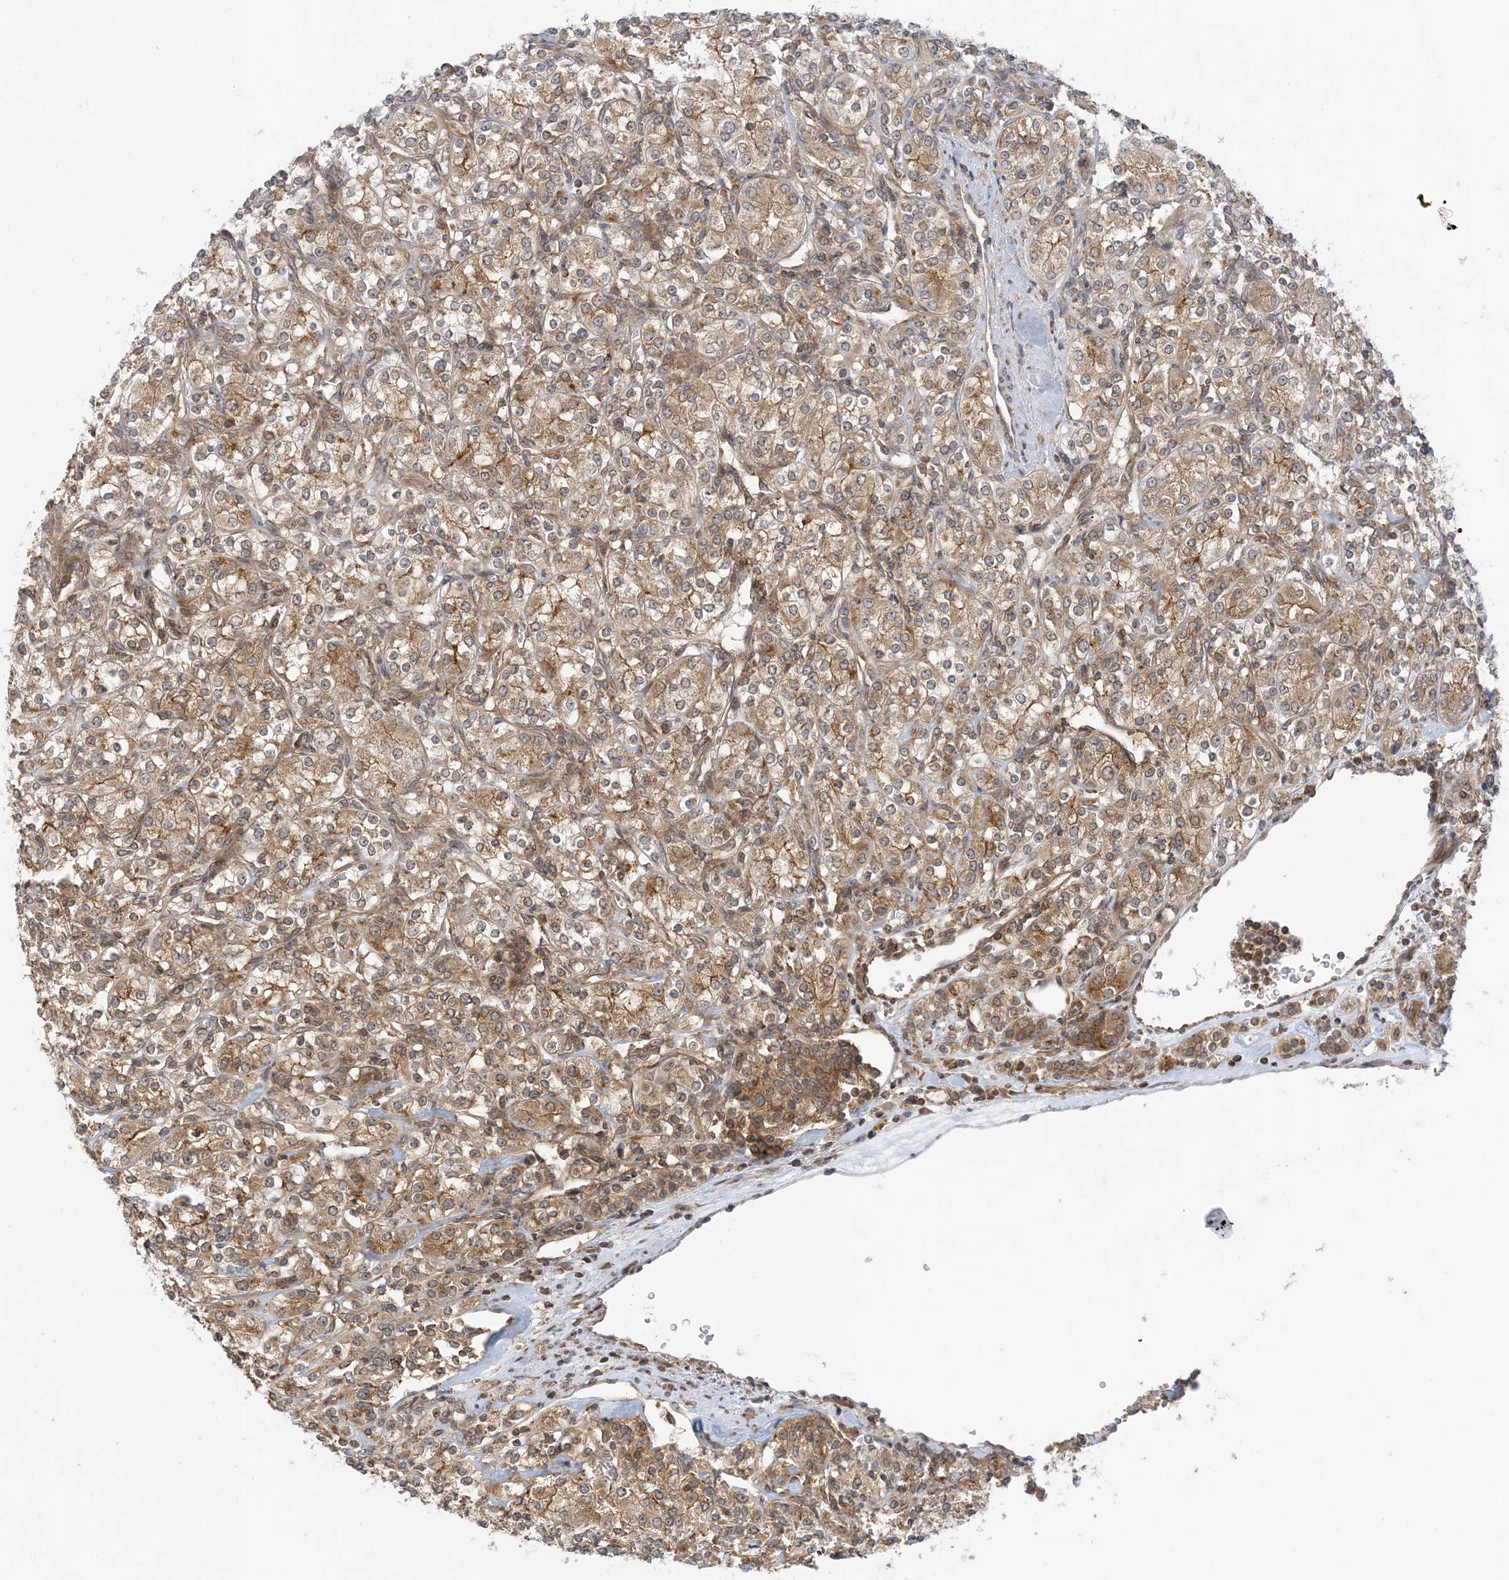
{"staining": {"intensity": "weak", "quantity": ">75%", "location": "cytoplasmic/membranous"}, "tissue": "renal cancer", "cell_type": "Tumor cells", "image_type": "cancer", "snomed": [{"axis": "morphology", "description": "Adenocarcinoma, NOS"}, {"axis": "topography", "description": "Kidney"}], "caption": "Renal cancer was stained to show a protein in brown. There is low levels of weak cytoplasmic/membranous staining in about >75% of tumor cells.", "gene": "ATP13A2", "patient": {"sex": "male", "age": 77}}